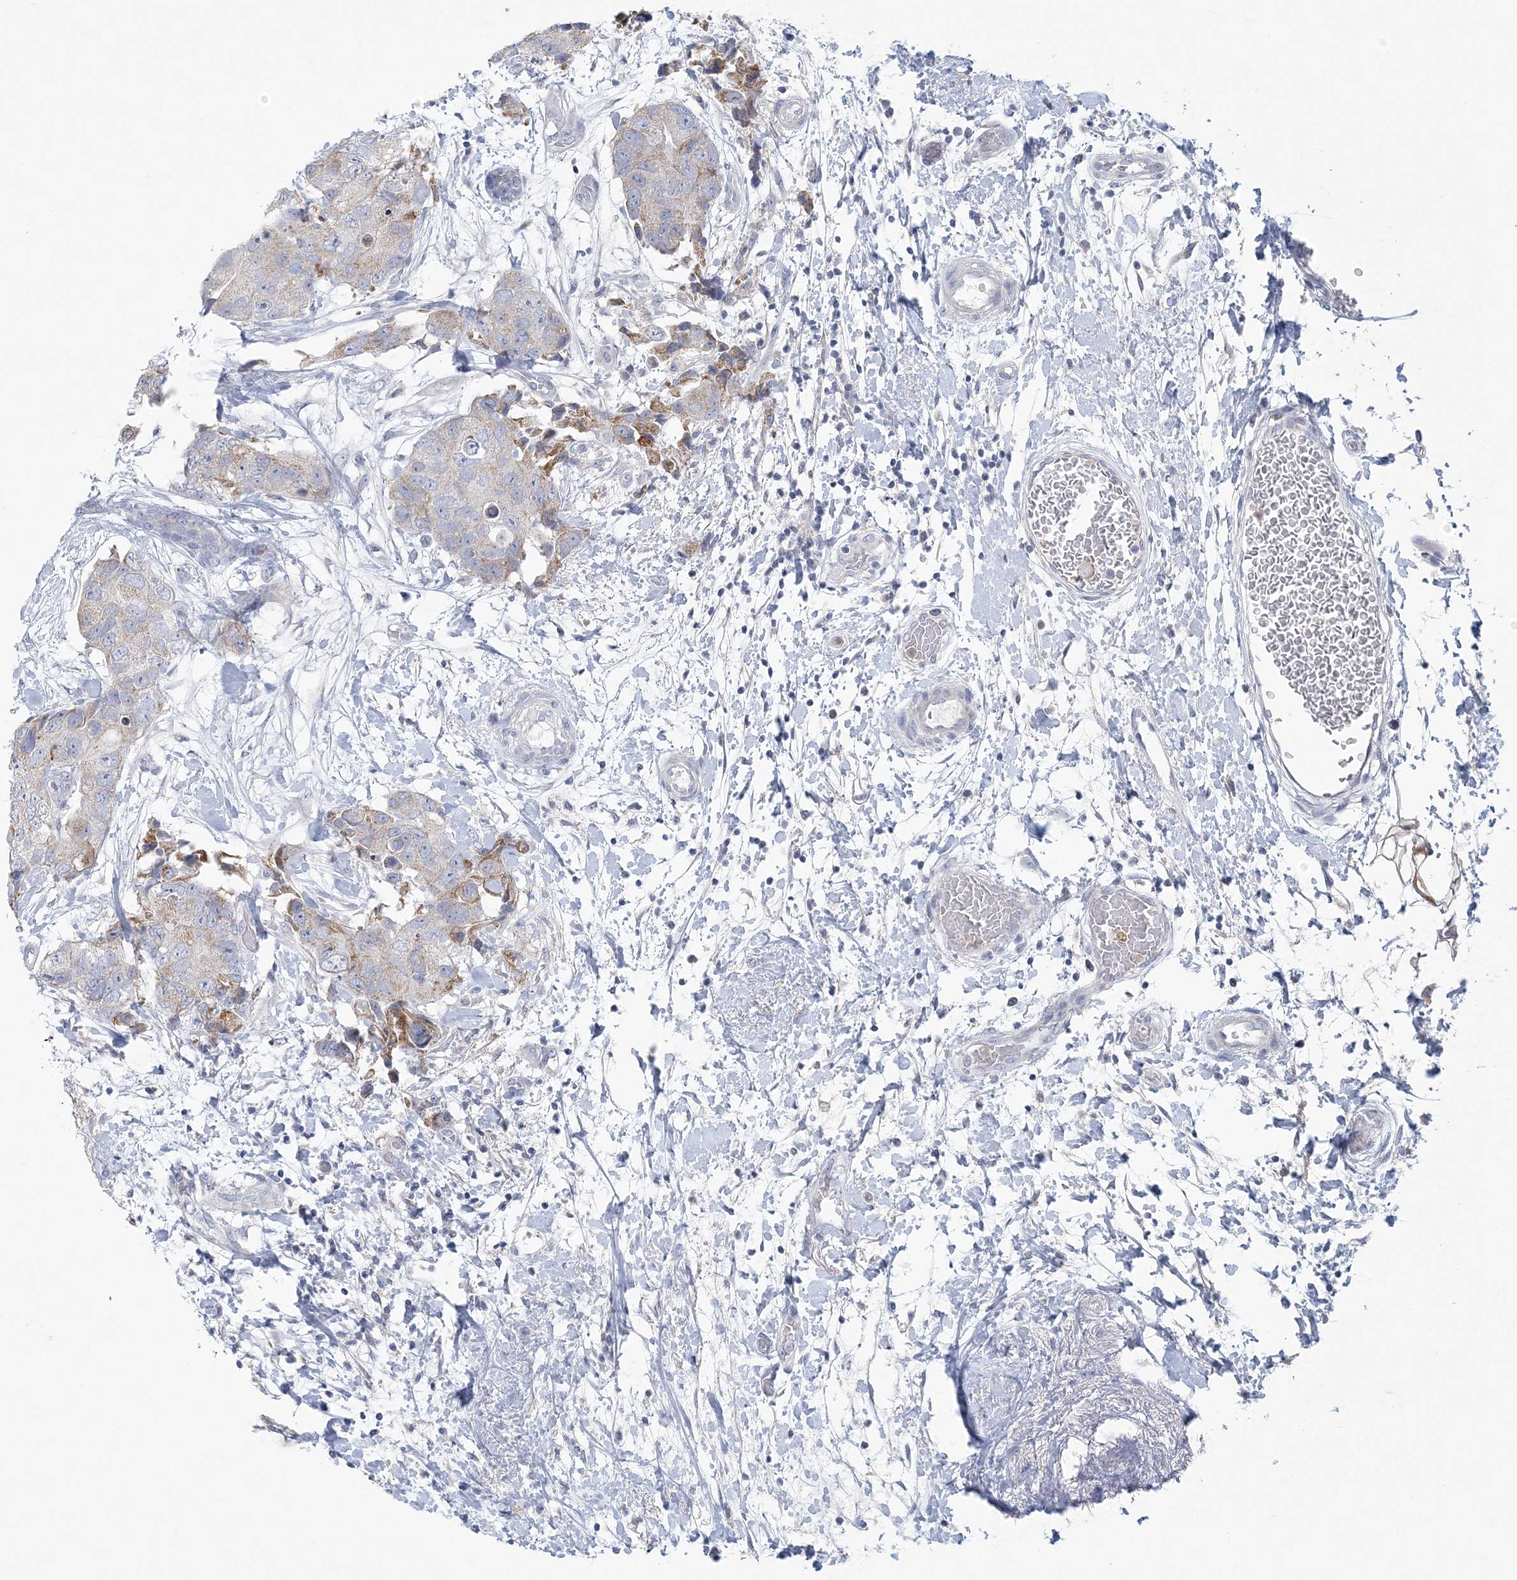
{"staining": {"intensity": "weak", "quantity": "<25%", "location": "cytoplasmic/membranous"}, "tissue": "breast cancer", "cell_type": "Tumor cells", "image_type": "cancer", "snomed": [{"axis": "morphology", "description": "Duct carcinoma"}, {"axis": "topography", "description": "Breast"}], "caption": "Tumor cells show no significant protein positivity in breast cancer.", "gene": "NIPAL1", "patient": {"sex": "female", "age": 62}}